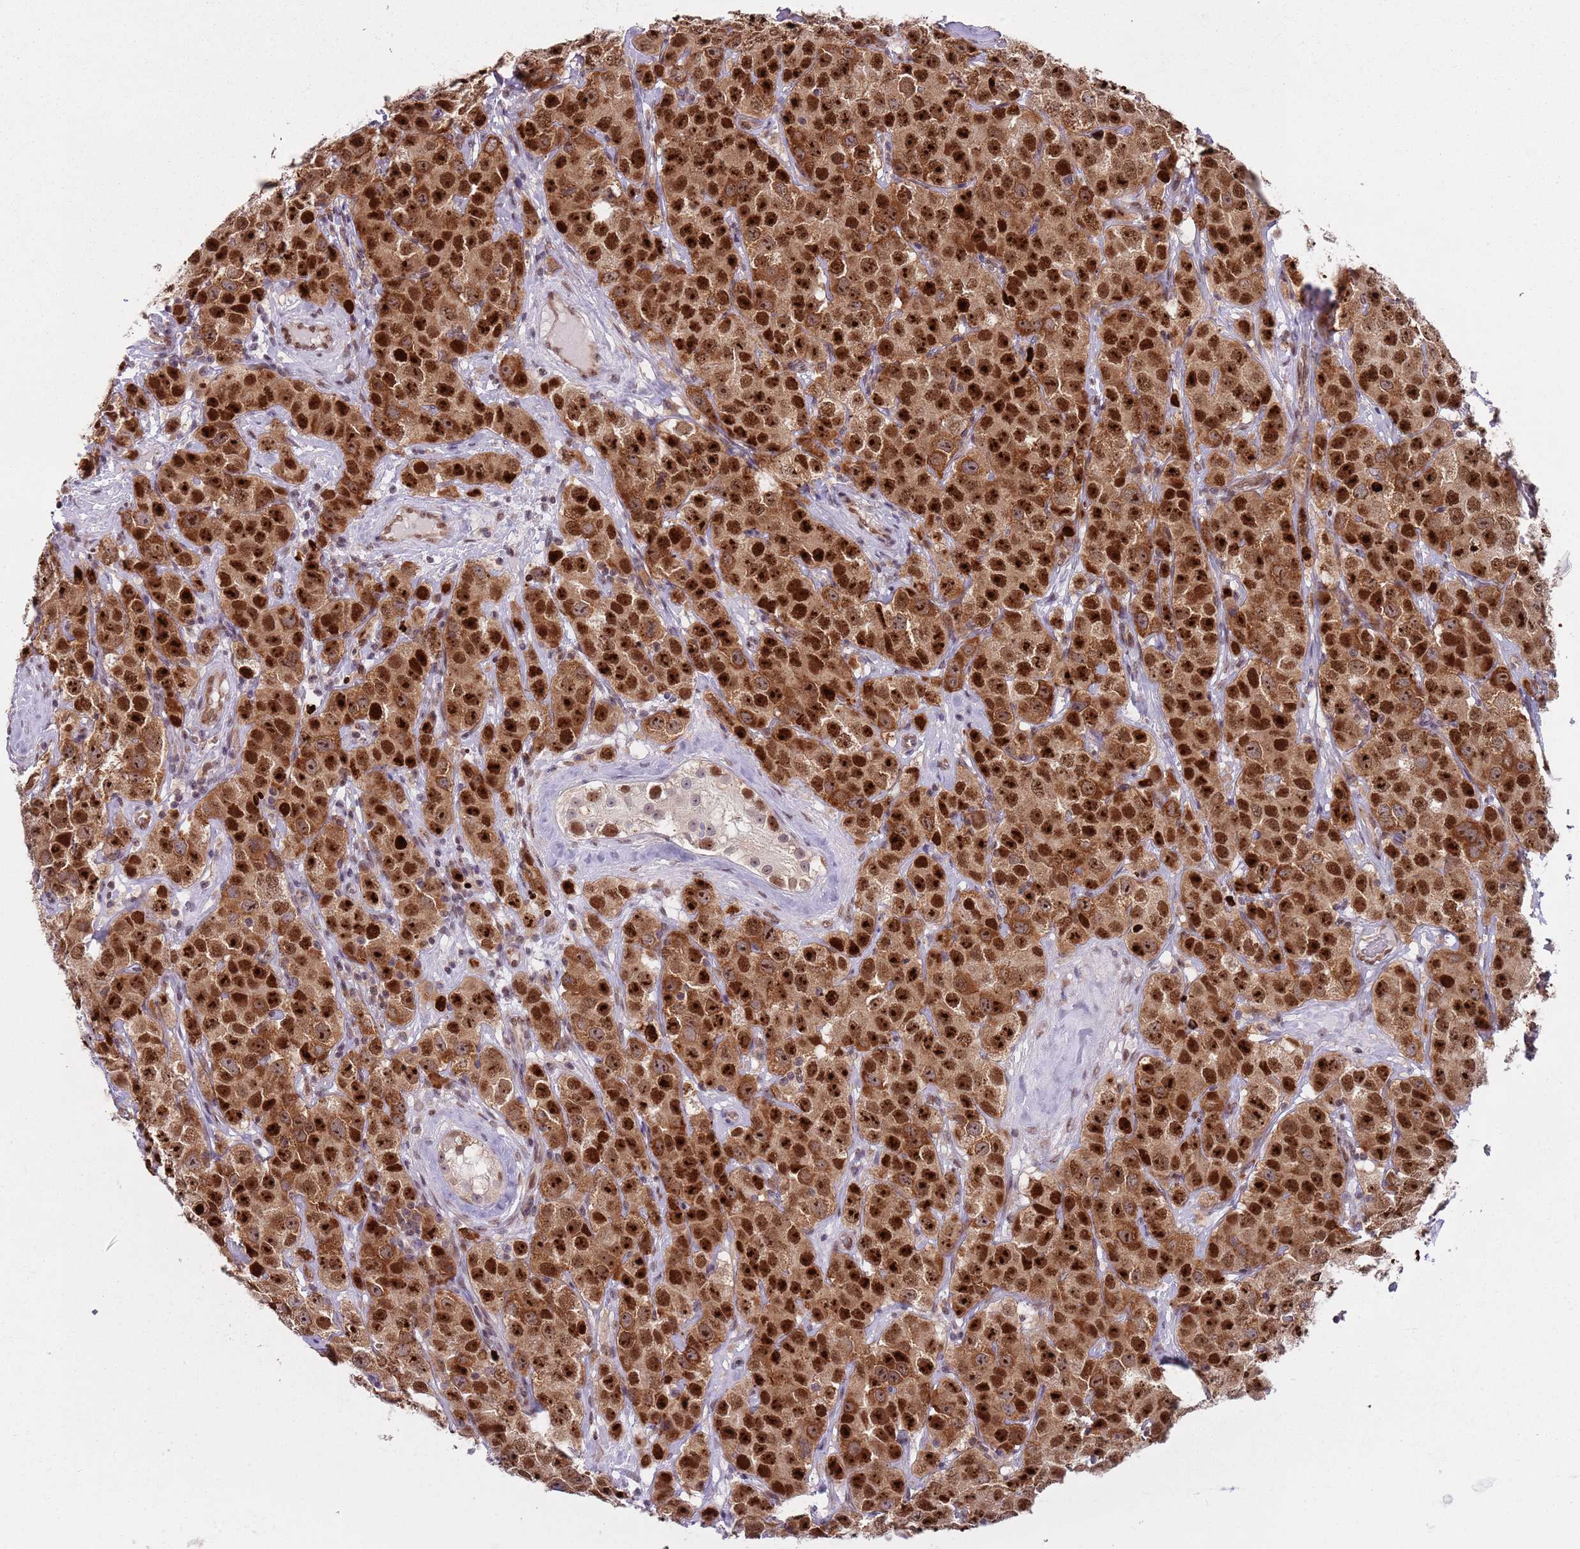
{"staining": {"intensity": "strong", "quantity": ">75%", "location": "nuclear"}, "tissue": "testis cancer", "cell_type": "Tumor cells", "image_type": "cancer", "snomed": [{"axis": "morphology", "description": "Seminoma, NOS"}, {"axis": "topography", "description": "Testis"}], "caption": "A photomicrograph of human seminoma (testis) stained for a protein displays strong nuclear brown staining in tumor cells.", "gene": "SLC25A32", "patient": {"sex": "male", "age": 28}}